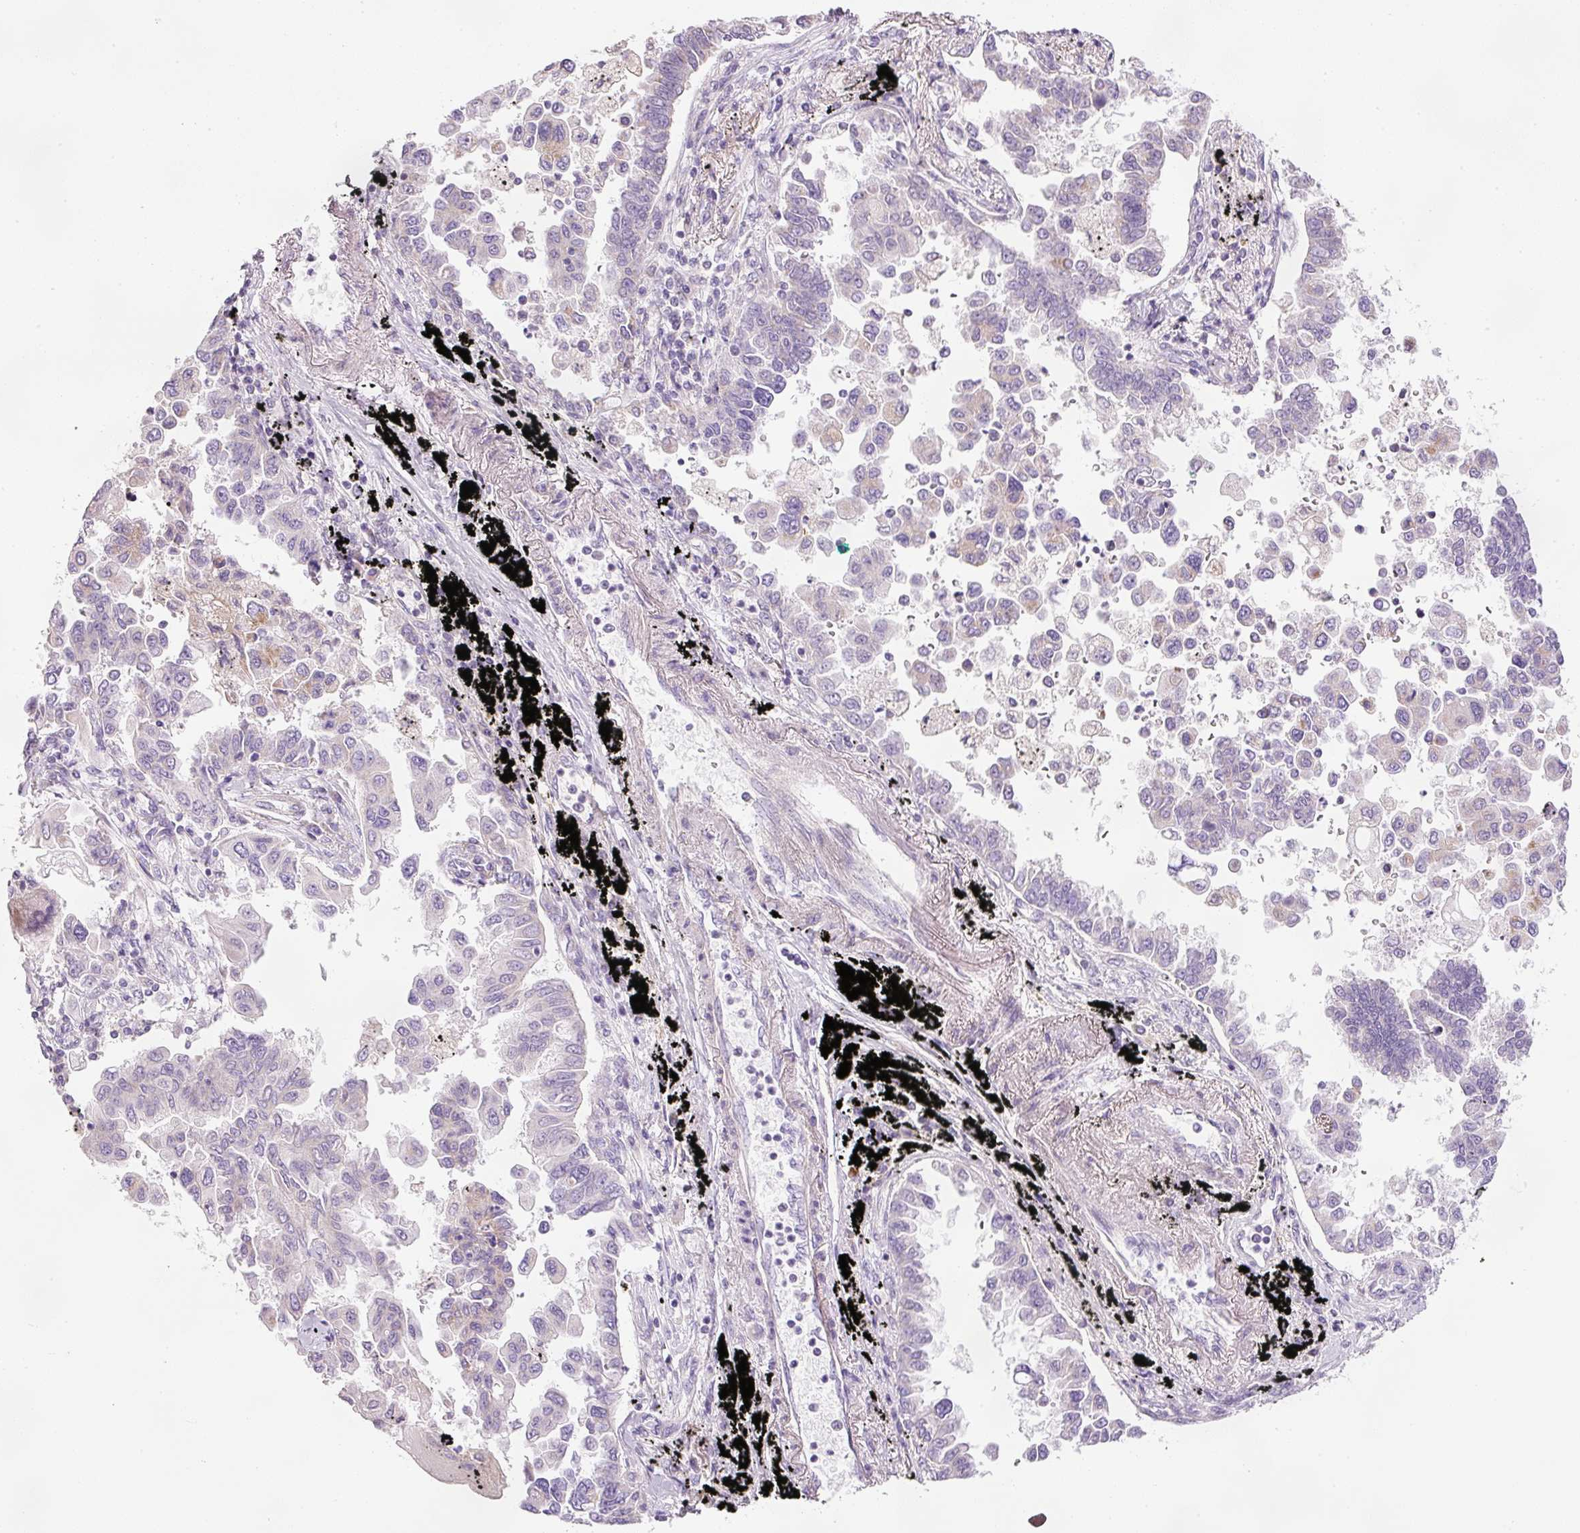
{"staining": {"intensity": "weak", "quantity": "<25%", "location": "cytoplasmic/membranous"}, "tissue": "lung cancer", "cell_type": "Tumor cells", "image_type": "cancer", "snomed": [{"axis": "morphology", "description": "Adenocarcinoma, NOS"}, {"axis": "topography", "description": "Lung"}], "caption": "Image shows no protein staining in tumor cells of lung cancer (adenocarcinoma) tissue. (DAB (3,3'-diaminobenzidine) IHC with hematoxylin counter stain).", "gene": "KPNA5", "patient": {"sex": "female", "age": 67}}